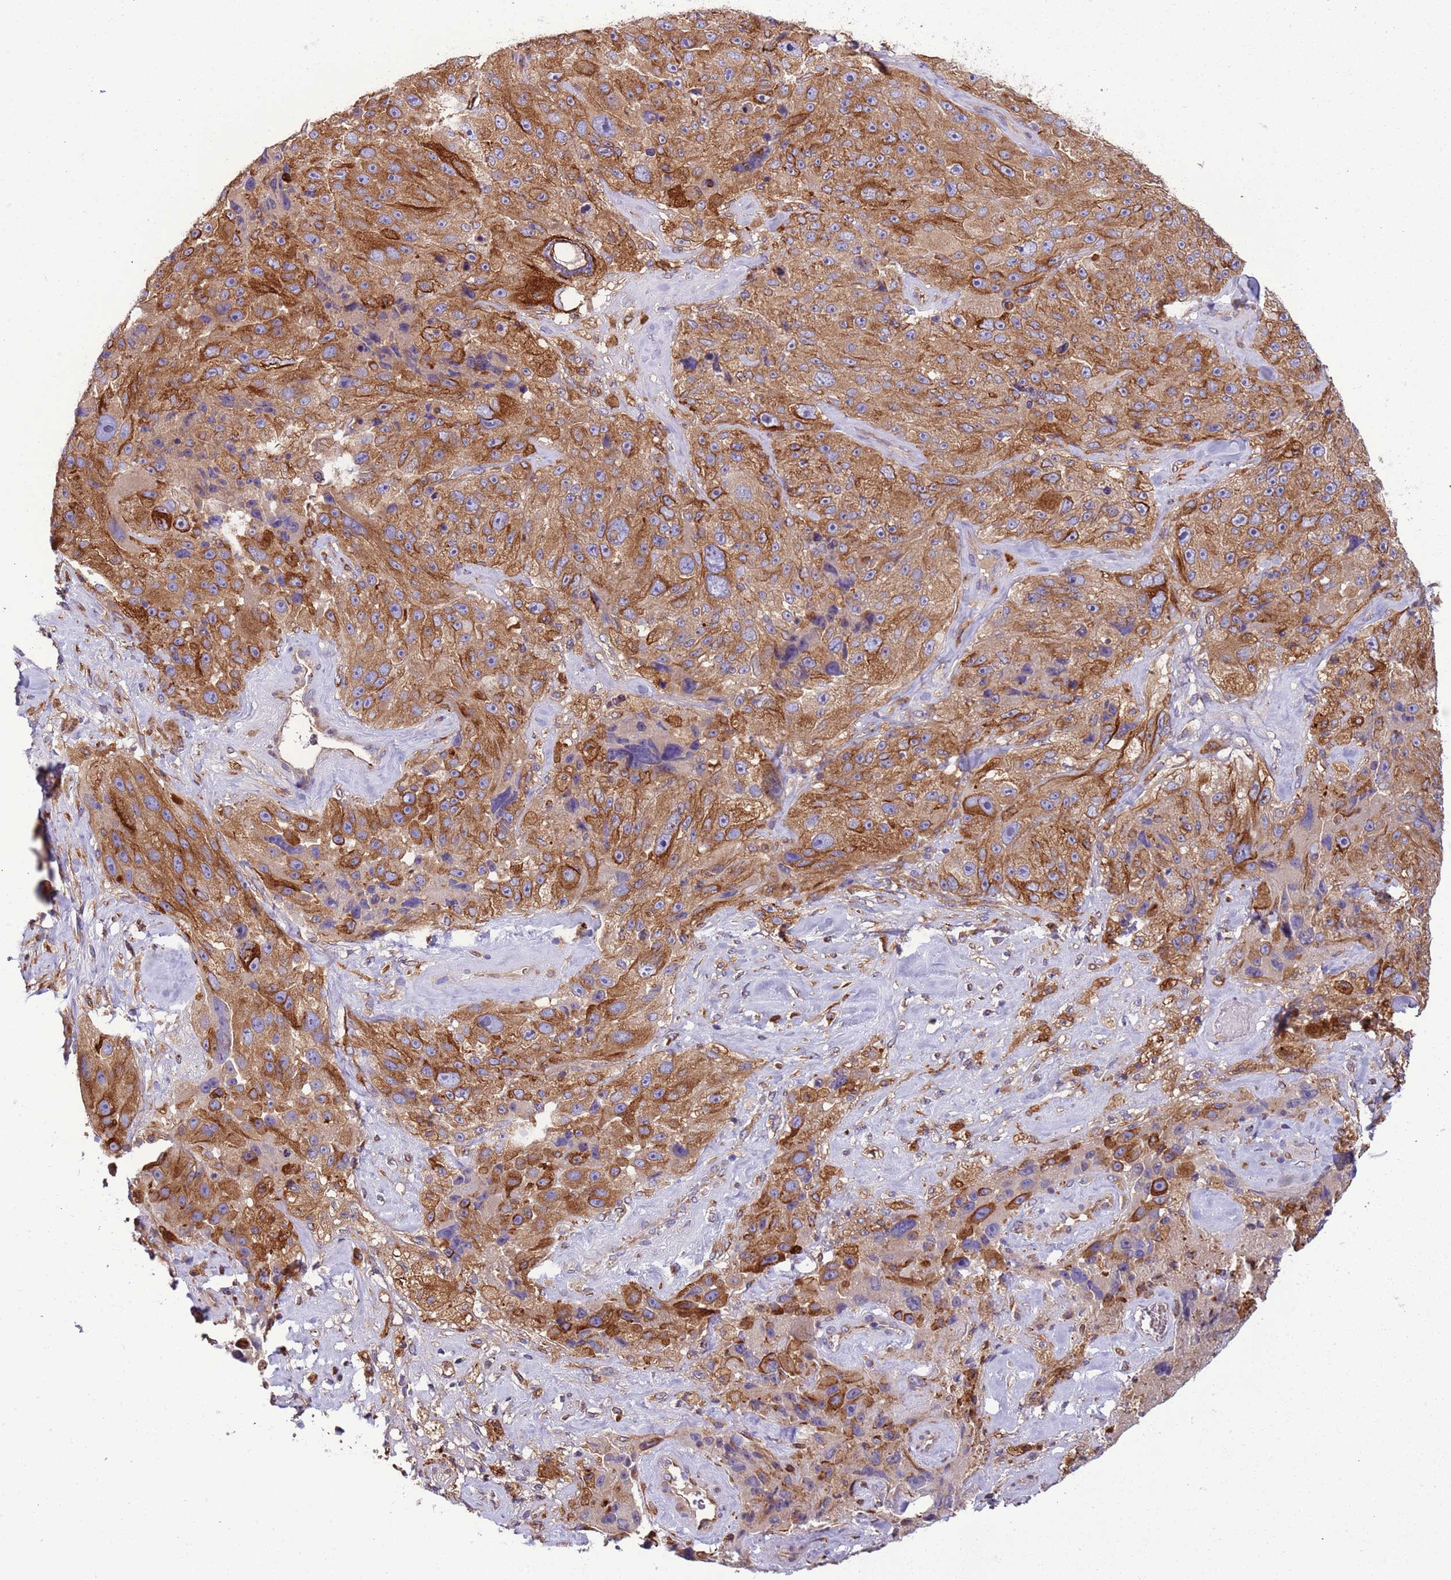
{"staining": {"intensity": "strong", "quantity": "25%-75%", "location": "cytoplasmic/membranous"}, "tissue": "melanoma", "cell_type": "Tumor cells", "image_type": "cancer", "snomed": [{"axis": "morphology", "description": "Malignant melanoma, Metastatic site"}, {"axis": "topography", "description": "Lymph node"}], "caption": "Immunohistochemistry (IHC) of human malignant melanoma (metastatic site) demonstrates high levels of strong cytoplasmic/membranous positivity in approximately 25%-75% of tumor cells.", "gene": "PAQR7", "patient": {"sex": "male", "age": 62}}